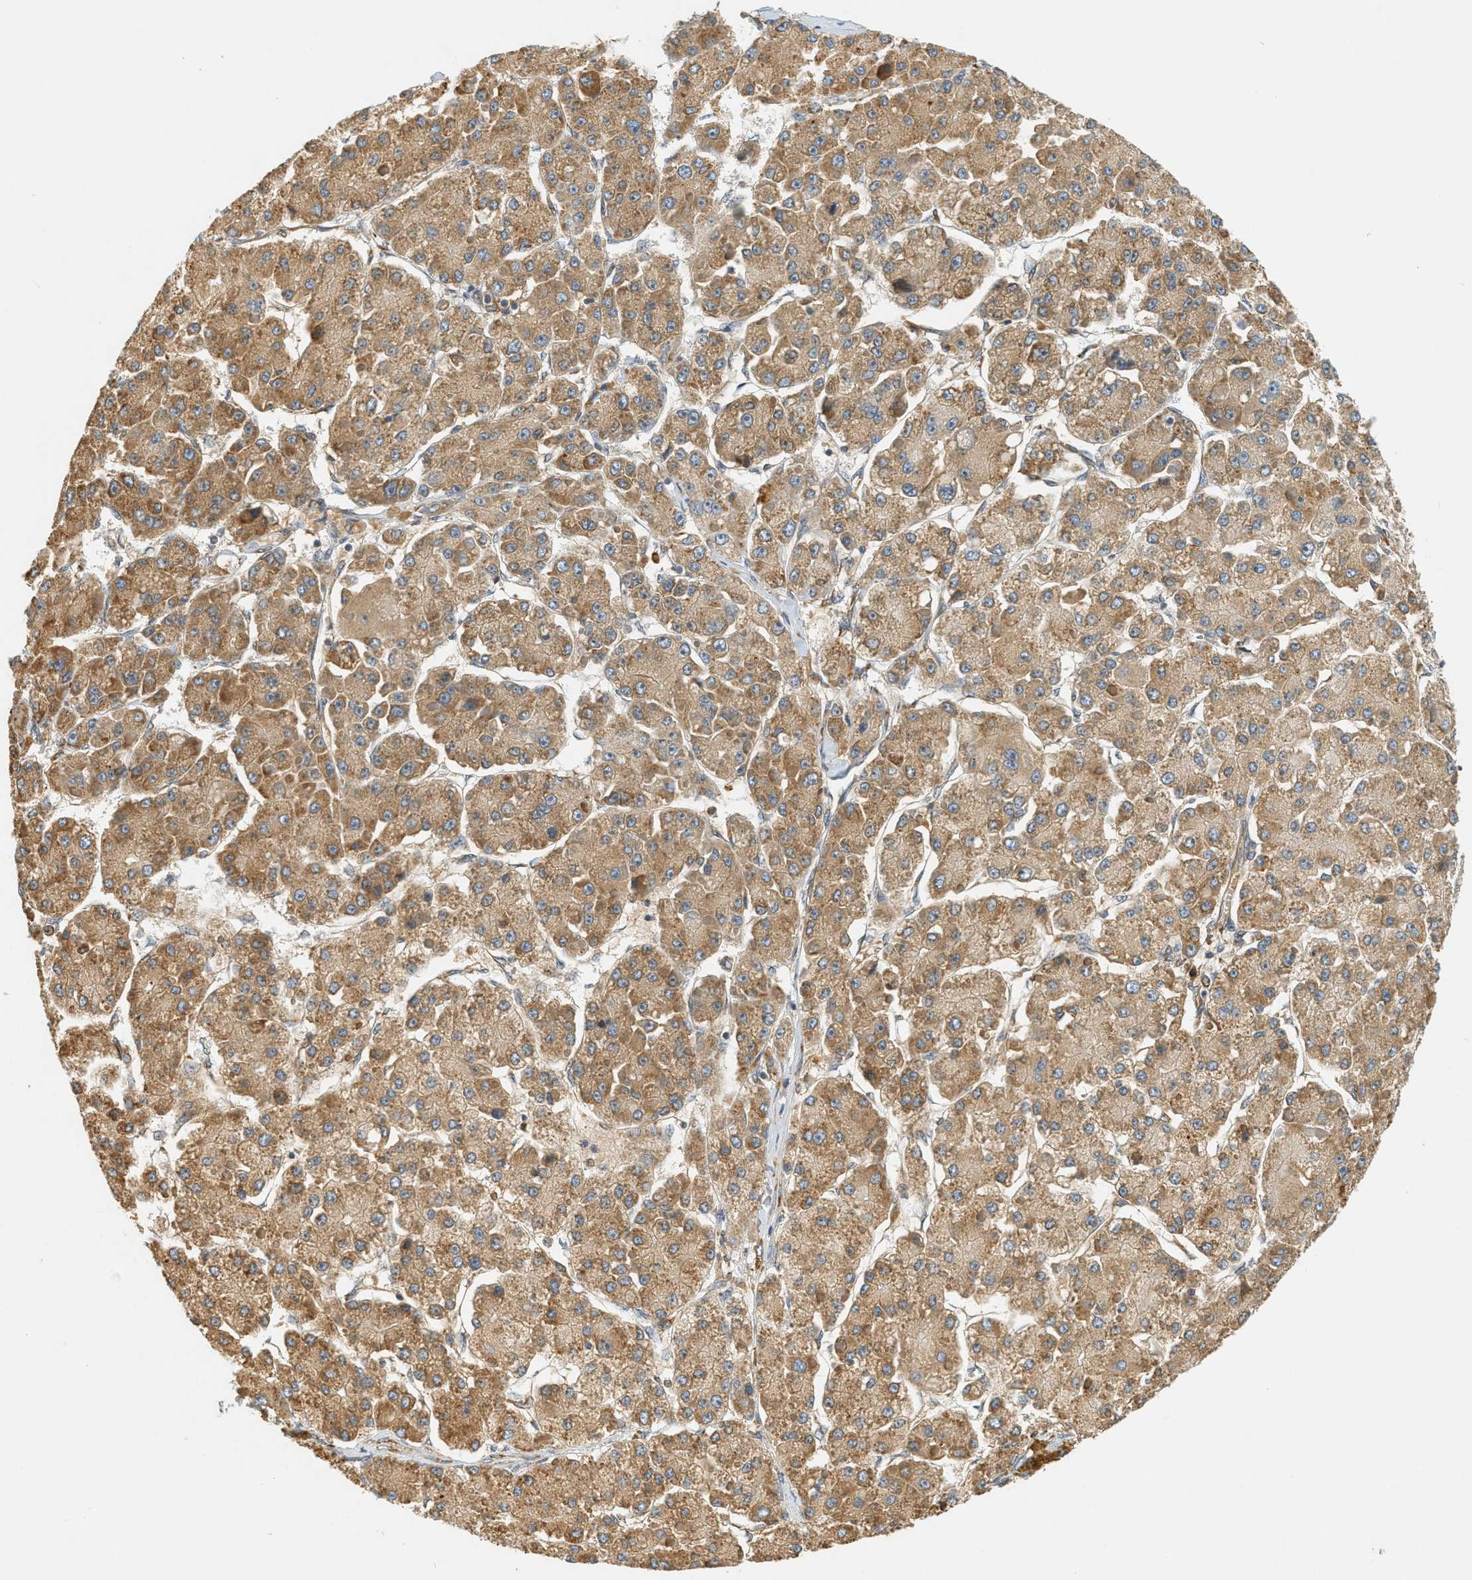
{"staining": {"intensity": "moderate", "quantity": ">75%", "location": "cytoplasmic/membranous"}, "tissue": "liver cancer", "cell_type": "Tumor cells", "image_type": "cancer", "snomed": [{"axis": "morphology", "description": "Carcinoma, Hepatocellular, NOS"}, {"axis": "topography", "description": "Liver"}], "caption": "IHC (DAB (3,3'-diaminobenzidine)) staining of human hepatocellular carcinoma (liver) exhibits moderate cytoplasmic/membranous protein expression in approximately >75% of tumor cells. The protein is stained brown, and the nuclei are stained in blue (DAB (3,3'-diaminobenzidine) IHC with brightfield microscopy, high magnification).", "gene": "PDK1", "patient": {"sex": "female", "age": 73}}